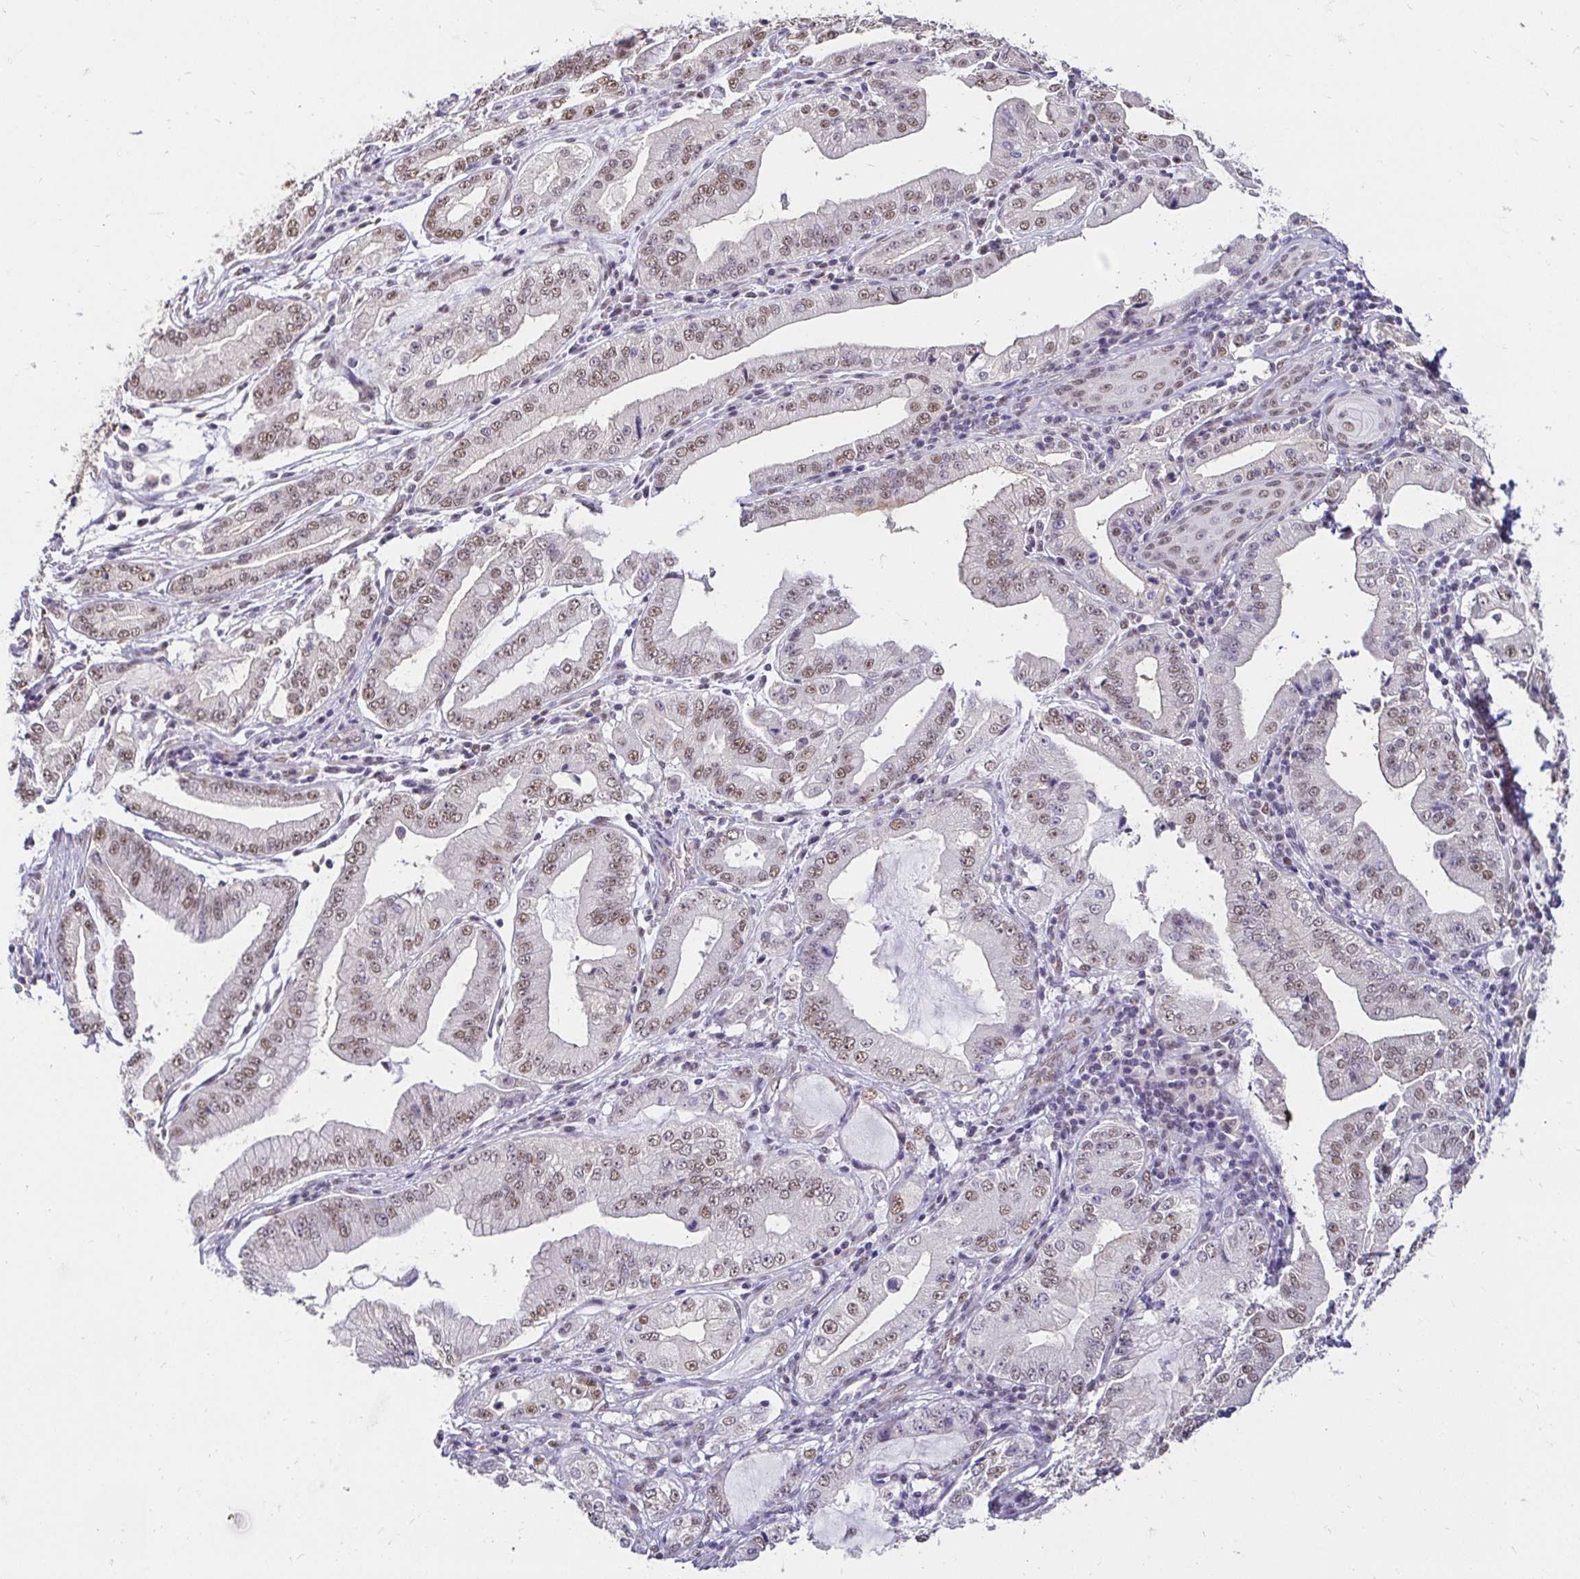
{"staining": {"intensity": "moderate", "quantity": "25%-75%", "location": "nuclear"}, "tissue": "stomach cancer", "cell_type": "Tumor cells", "image_type": "cancer", "snomed": [{"axis": "morphology", "description": "Adenocarcinoma, NOS"}, {"axis": "topography", "description": "Stomach, upper"}], "caption": "Immunohistochemistry of human adenocarcinoma (stomach) shows medium levels of moderate nuclear positivity in about 25%-75% of tumor cells.", "gene": "RIMS4", "patient": {"sex": "female", "age": 74}}